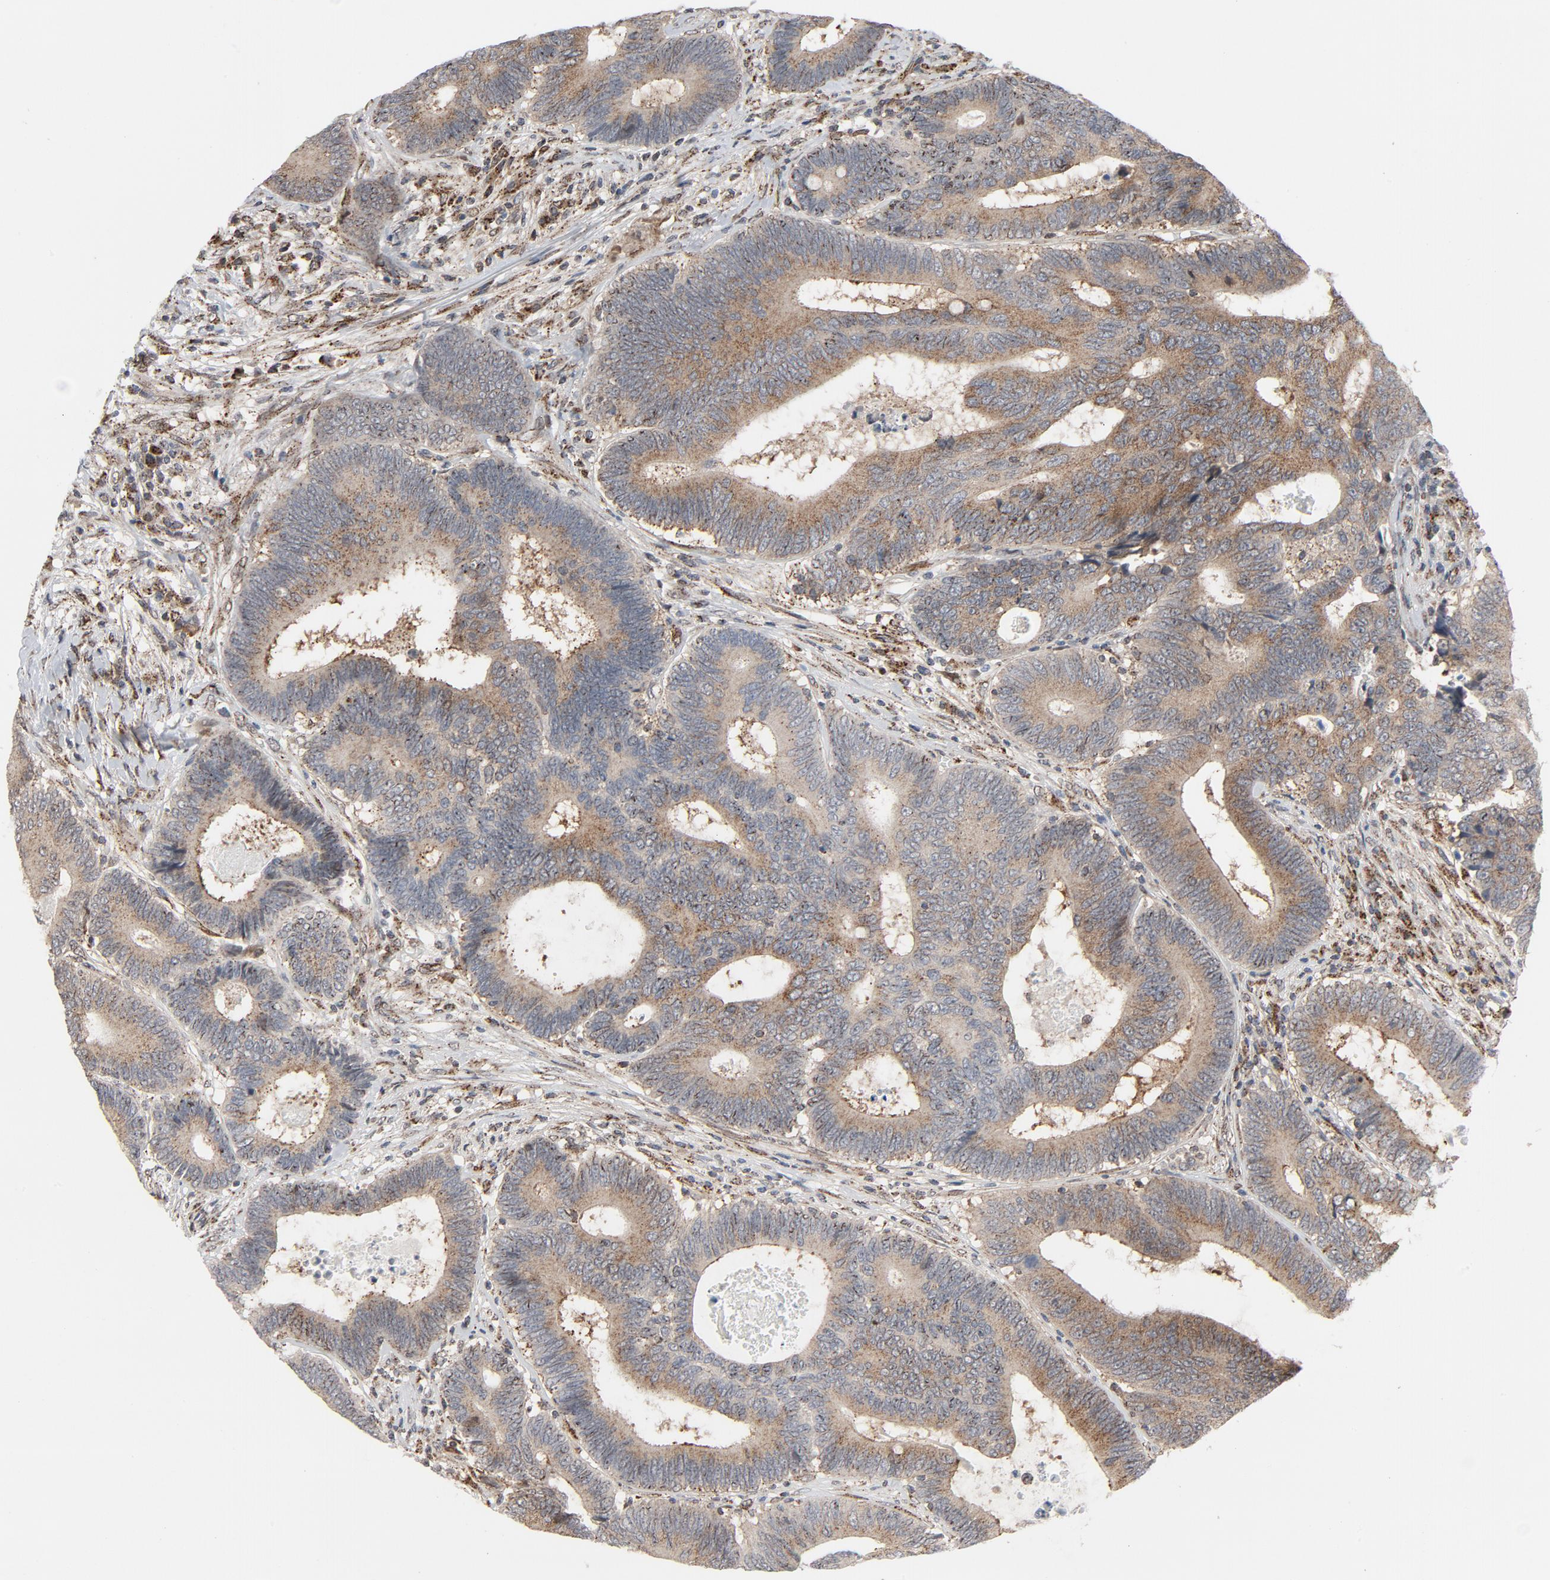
{"staining": {"intensity": "weak", "quantity": "25%-75%", "location": "cytoplasmic/membranous"}, "tissue": "colorectal cancer", "cell_type": "Tumor cells", "image_type": "cancer", "snomed": [{"axis": "morphology", "description": "Adenocarcinoma, NOS"}, {"axis": "topography", "description": "Colon"}], "caption": "Brown immunohistochemical staining in colorectal adenocarcinoma reveals weak cytoplasmic/membranous expression in about 25%-75% of tumor cells. (Stains: DAB (3,3'-diaminobenzidine) in brown, nuclei in blue, Microscopy: brightfield microscopy at high magnification).", "gene": "RPL12", "patient": {"sex": "female", "age": 78}}